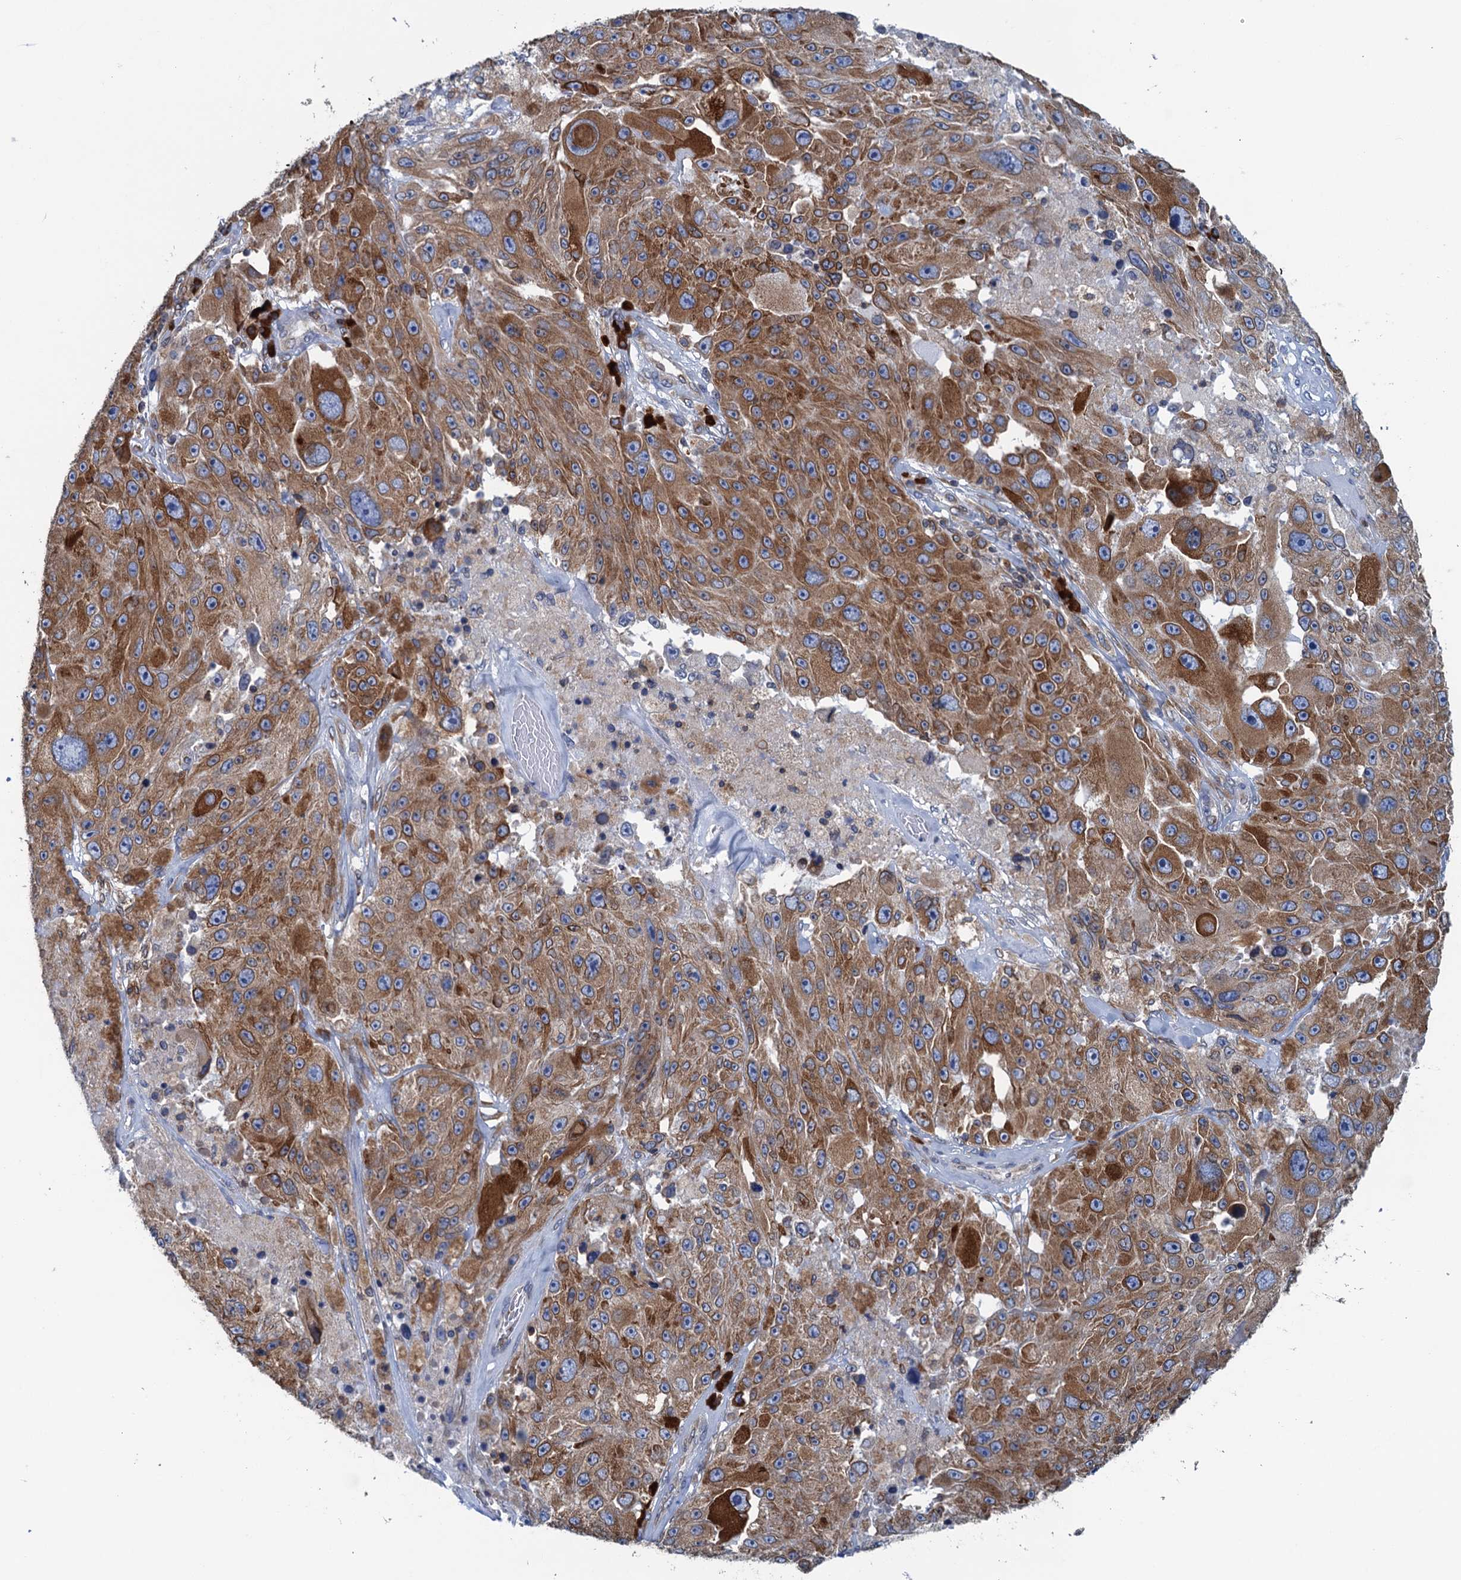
{"staining": {"intensity": "moderate", "quantity": ">75%", "location": "cytoplasmic/membranous"}, "tissue": "melanoma", "cell_type": "Tumor cells", "image_type": "cancer", "snomed": [{"axis": "morphology", "description": "Malignant melanoma, Metastatic site"}, {"axis": "topography", "description": "Lymph node"}], "caption": "Malignant melanoma (metastatic site) tissue displays moderate cytoplasmic/membranous expression in about >75% of tumor cells, visualized by immunohistochemistry.", "gene": "TMEM205", "patient": {"sex": "male", "age": 62}}